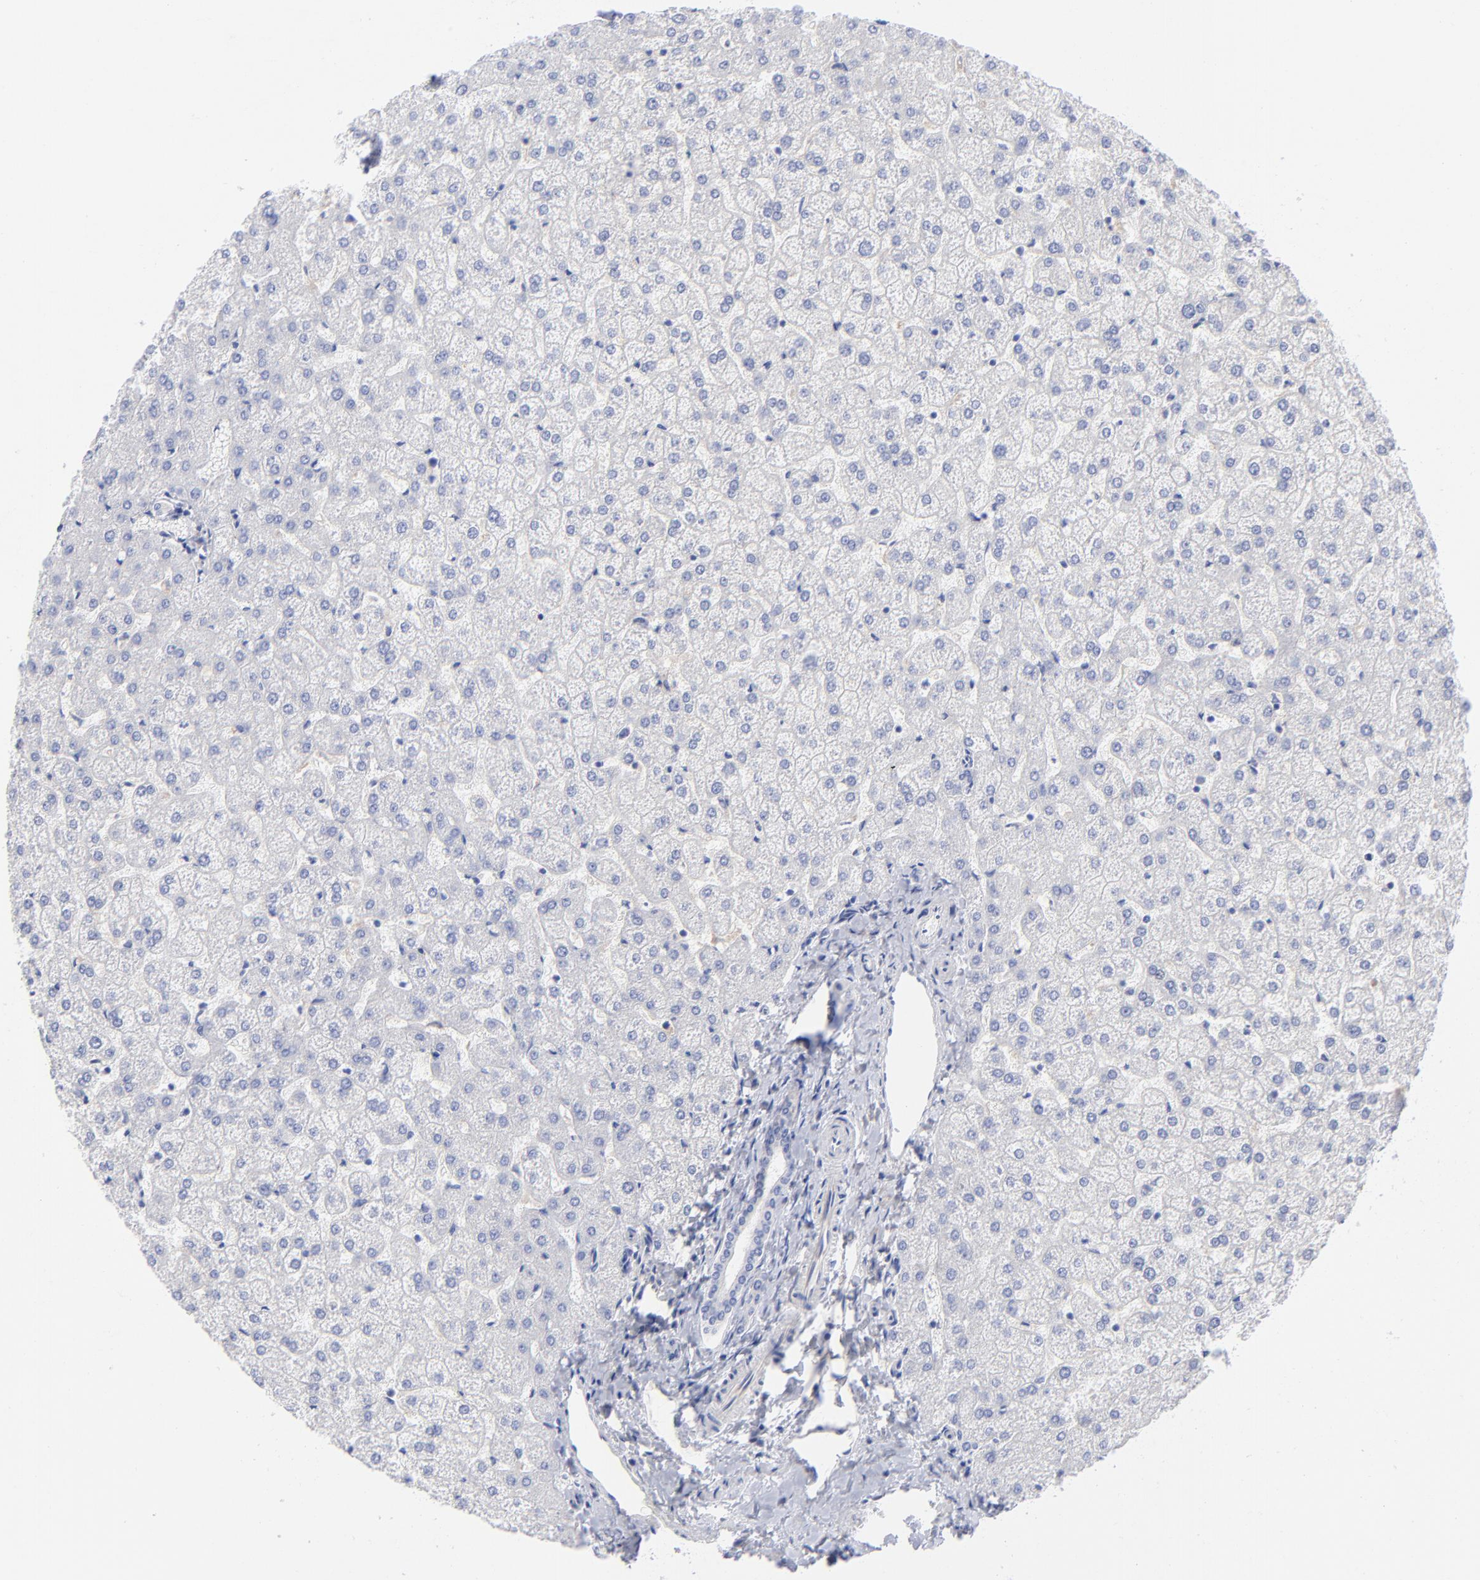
{"staining": {"intensity": "negative", "quantity": "none", "location": "none"}, "tissue": "liver", "cell_type": "Cholangiocytes", "image_type": "normal", "snomed": [{"axis": "morphology", "description": "Normal tissue, NOS"}, {"axis": "topography", "description": "Liver"}], "caption": "Immunohistochemistry image of unremarkable human liver stained for a protein (brown), which demonstrates no positivity in cholangiocytes. (DAB (3,3'-diaminobenzidine) immunohistochemistry (IHC), high magnification).", "gene": "EIF2AK2", "patient": {"sex": "female", "age": 32}}